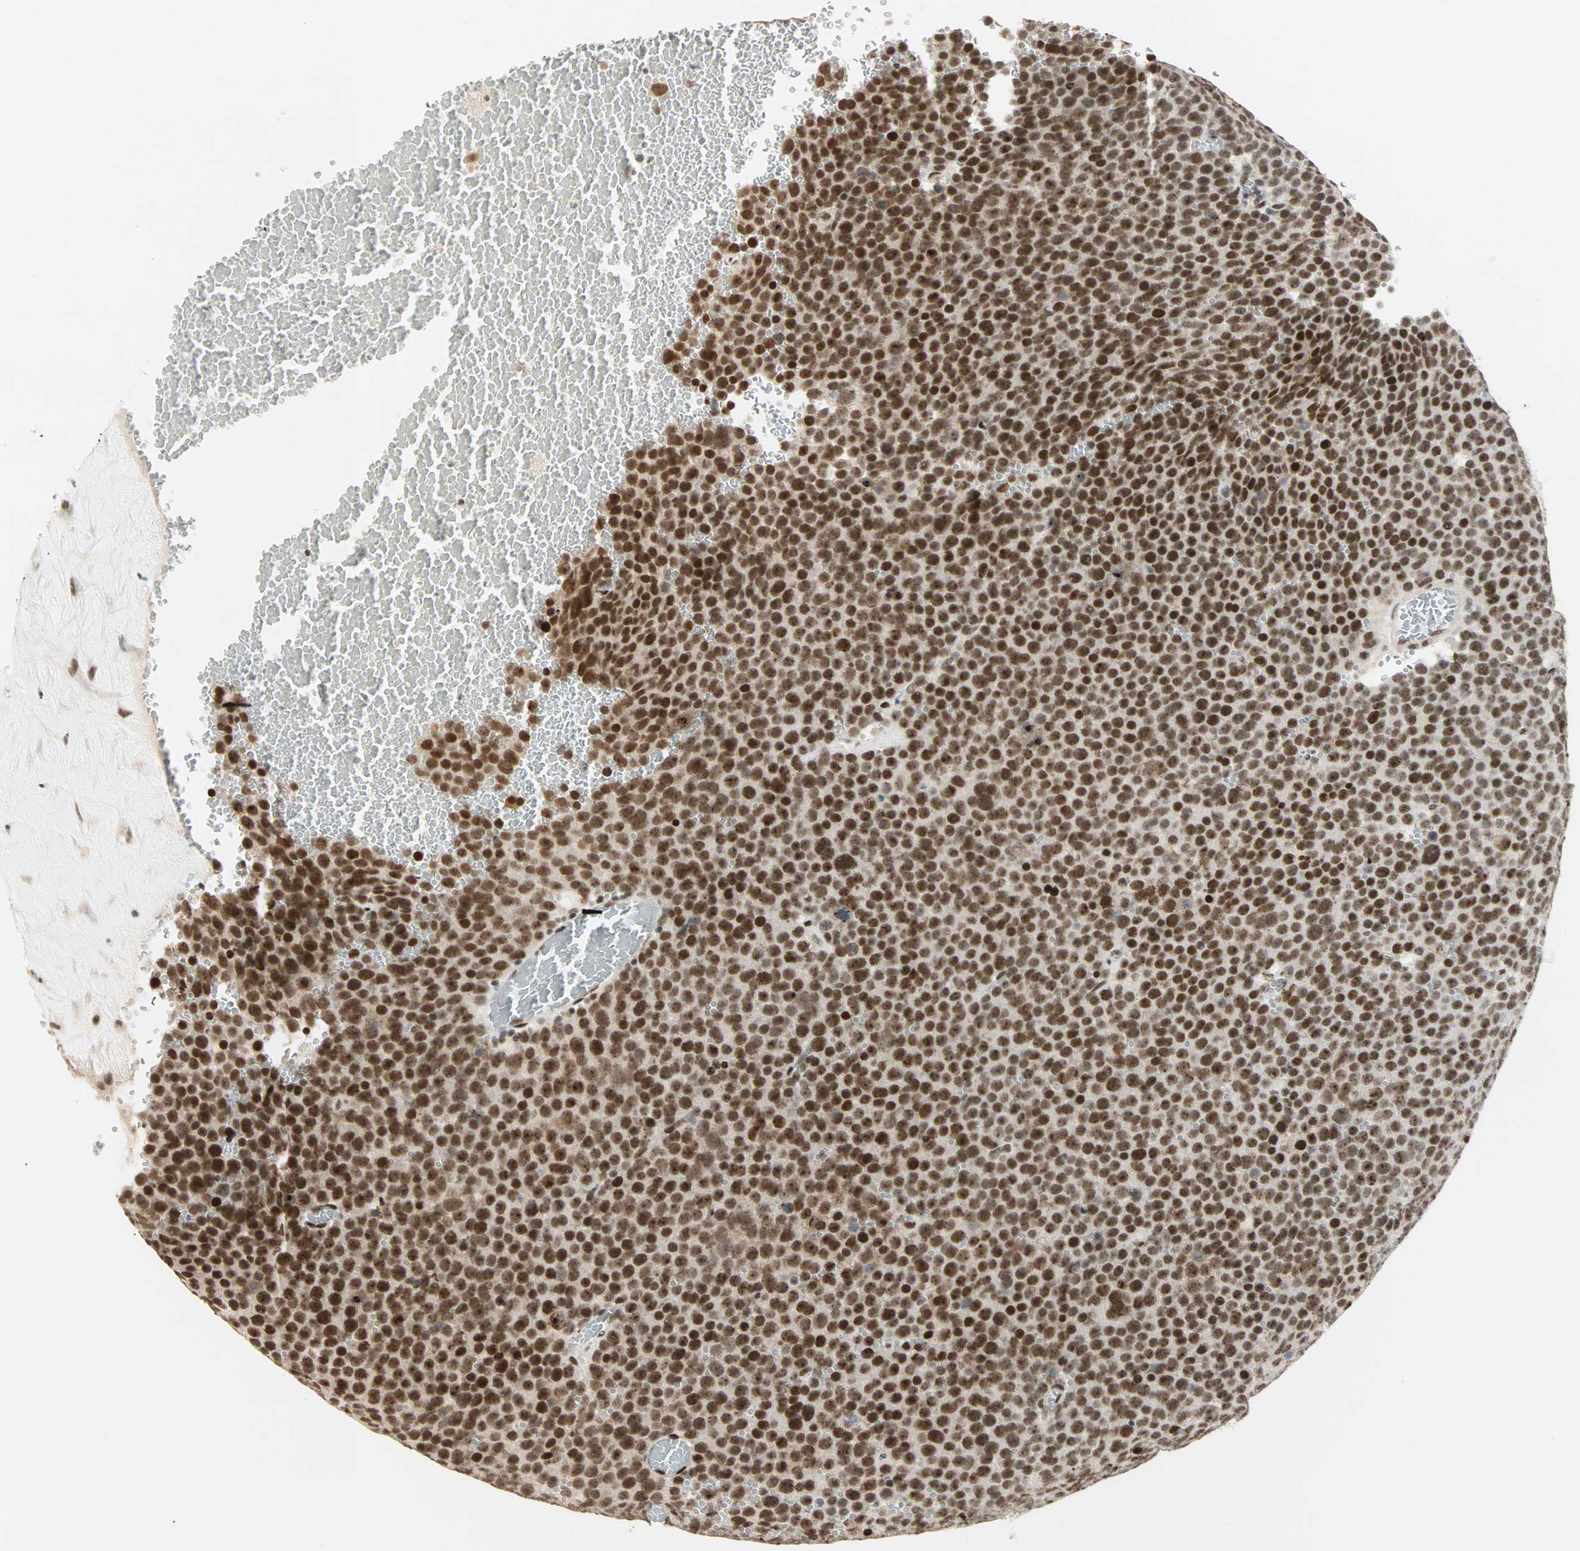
{"staining": {"intensity": "strong", "quantity": ">75%", "location": "nuclear"}, "tissue": "testis cancer", "cell_type": "Tumor cells", "image_type": "cancer", "snomed": [{"axis": "morphology", "description": "Seminoma, NOS"}, {"axis": "topography", "description": "Testis"}], "caption": "IHC of human seminoma (testis) exhibits high levels of strong nuclear positivity in approximately >75% of tumor cells.", "gene": "BLM", "patient": {"sex": "male", "age": 71}}